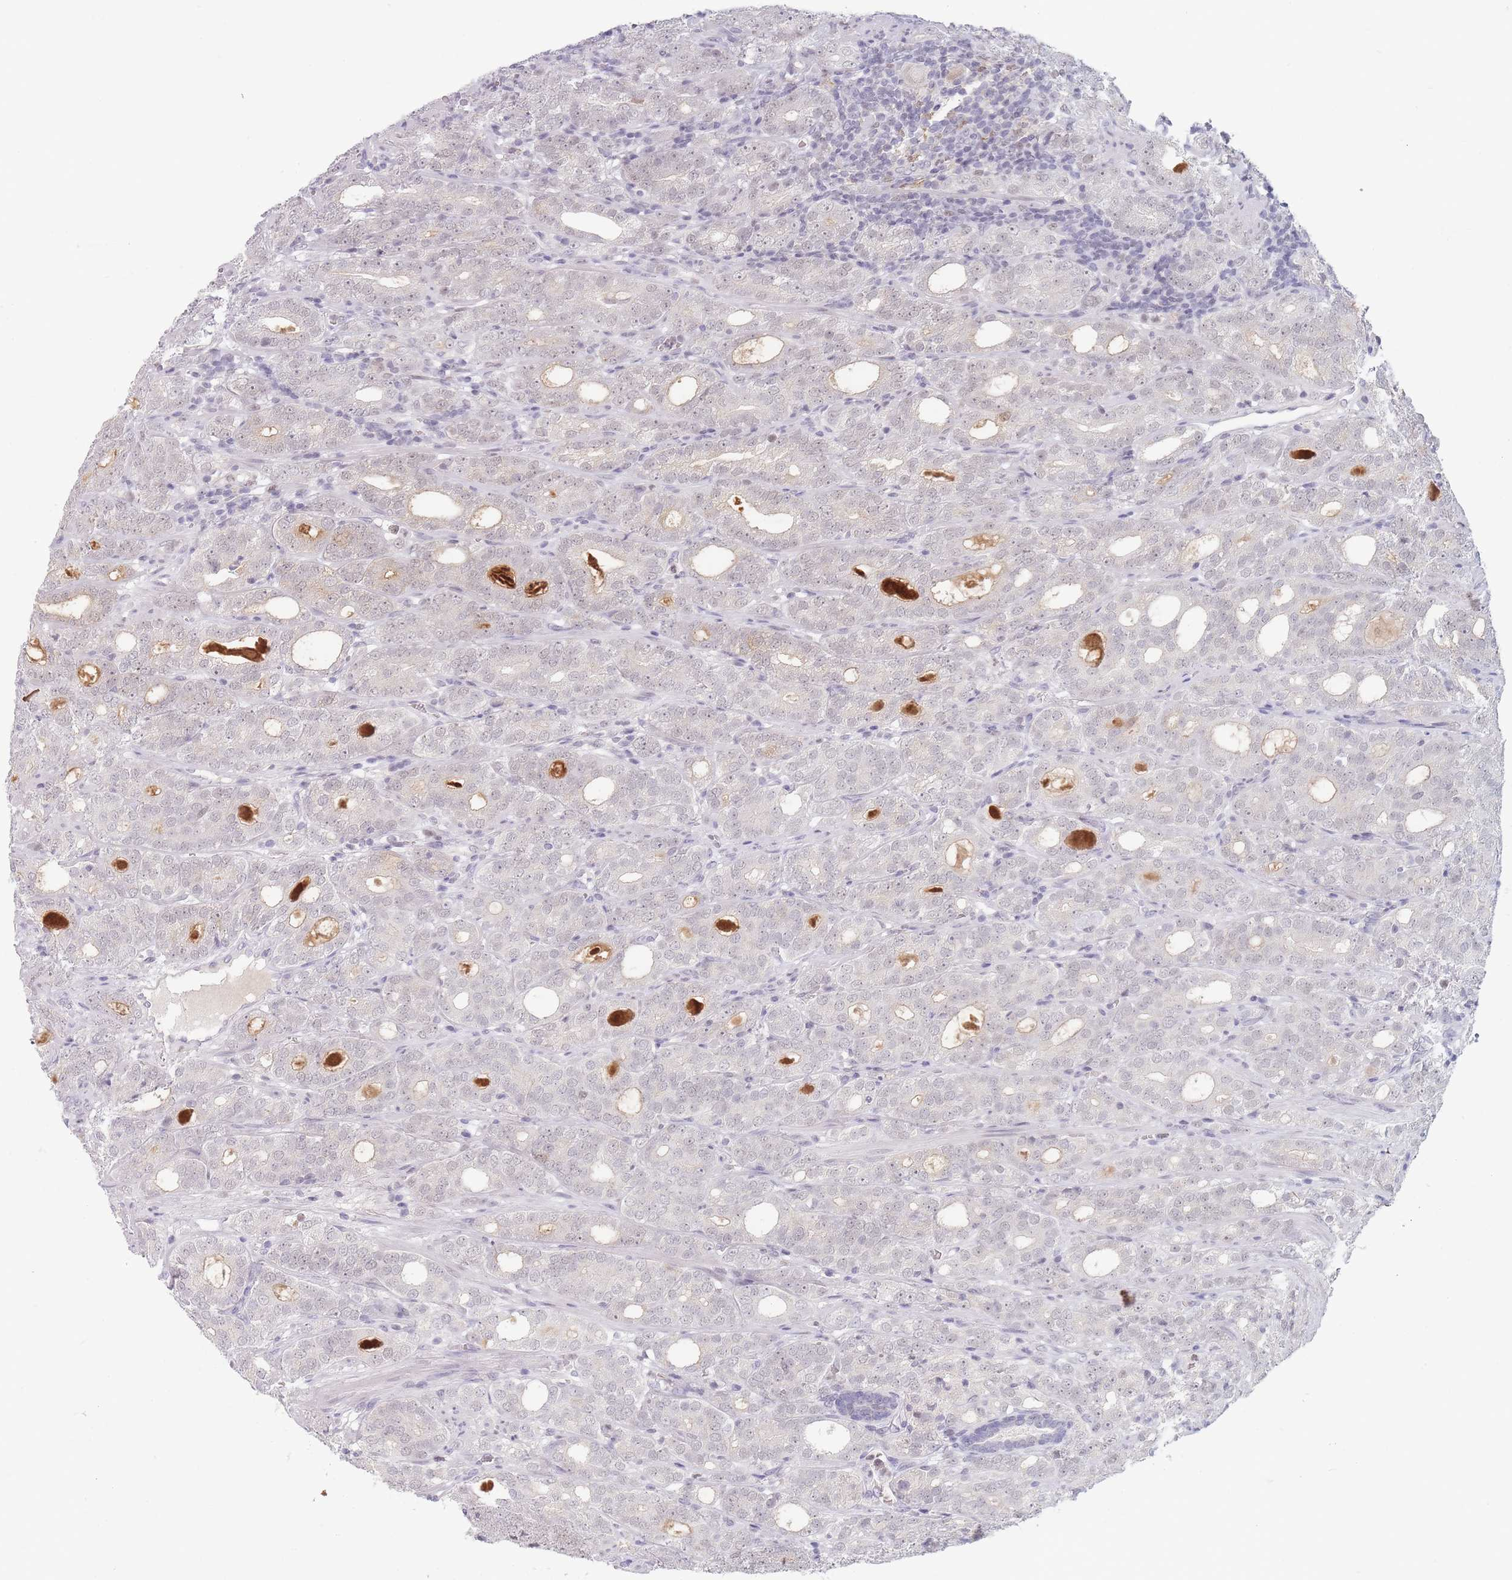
{"staining": {"intensity": "weak", "quantity": "<25%", "location": "nuclear"}, "tissue": "prostate cancer", "cell_type": "Tumor cells", "image_type": "cancer", "snomed": [{"axis": "morphology", "description": "Adenocarcinoma, High grade"}, {"axis": "topography", "description": "Prostate"}], "caption": "An immunohistochemistry micrograph of prostate cancer (high-grade adenocarcinoma) is shown. There is no staining in tumor cells of prostate cancer (high-grade adenocarcinoma).", "gene": "ARID3B", "patient": {"sex": "male", "age": 64}}